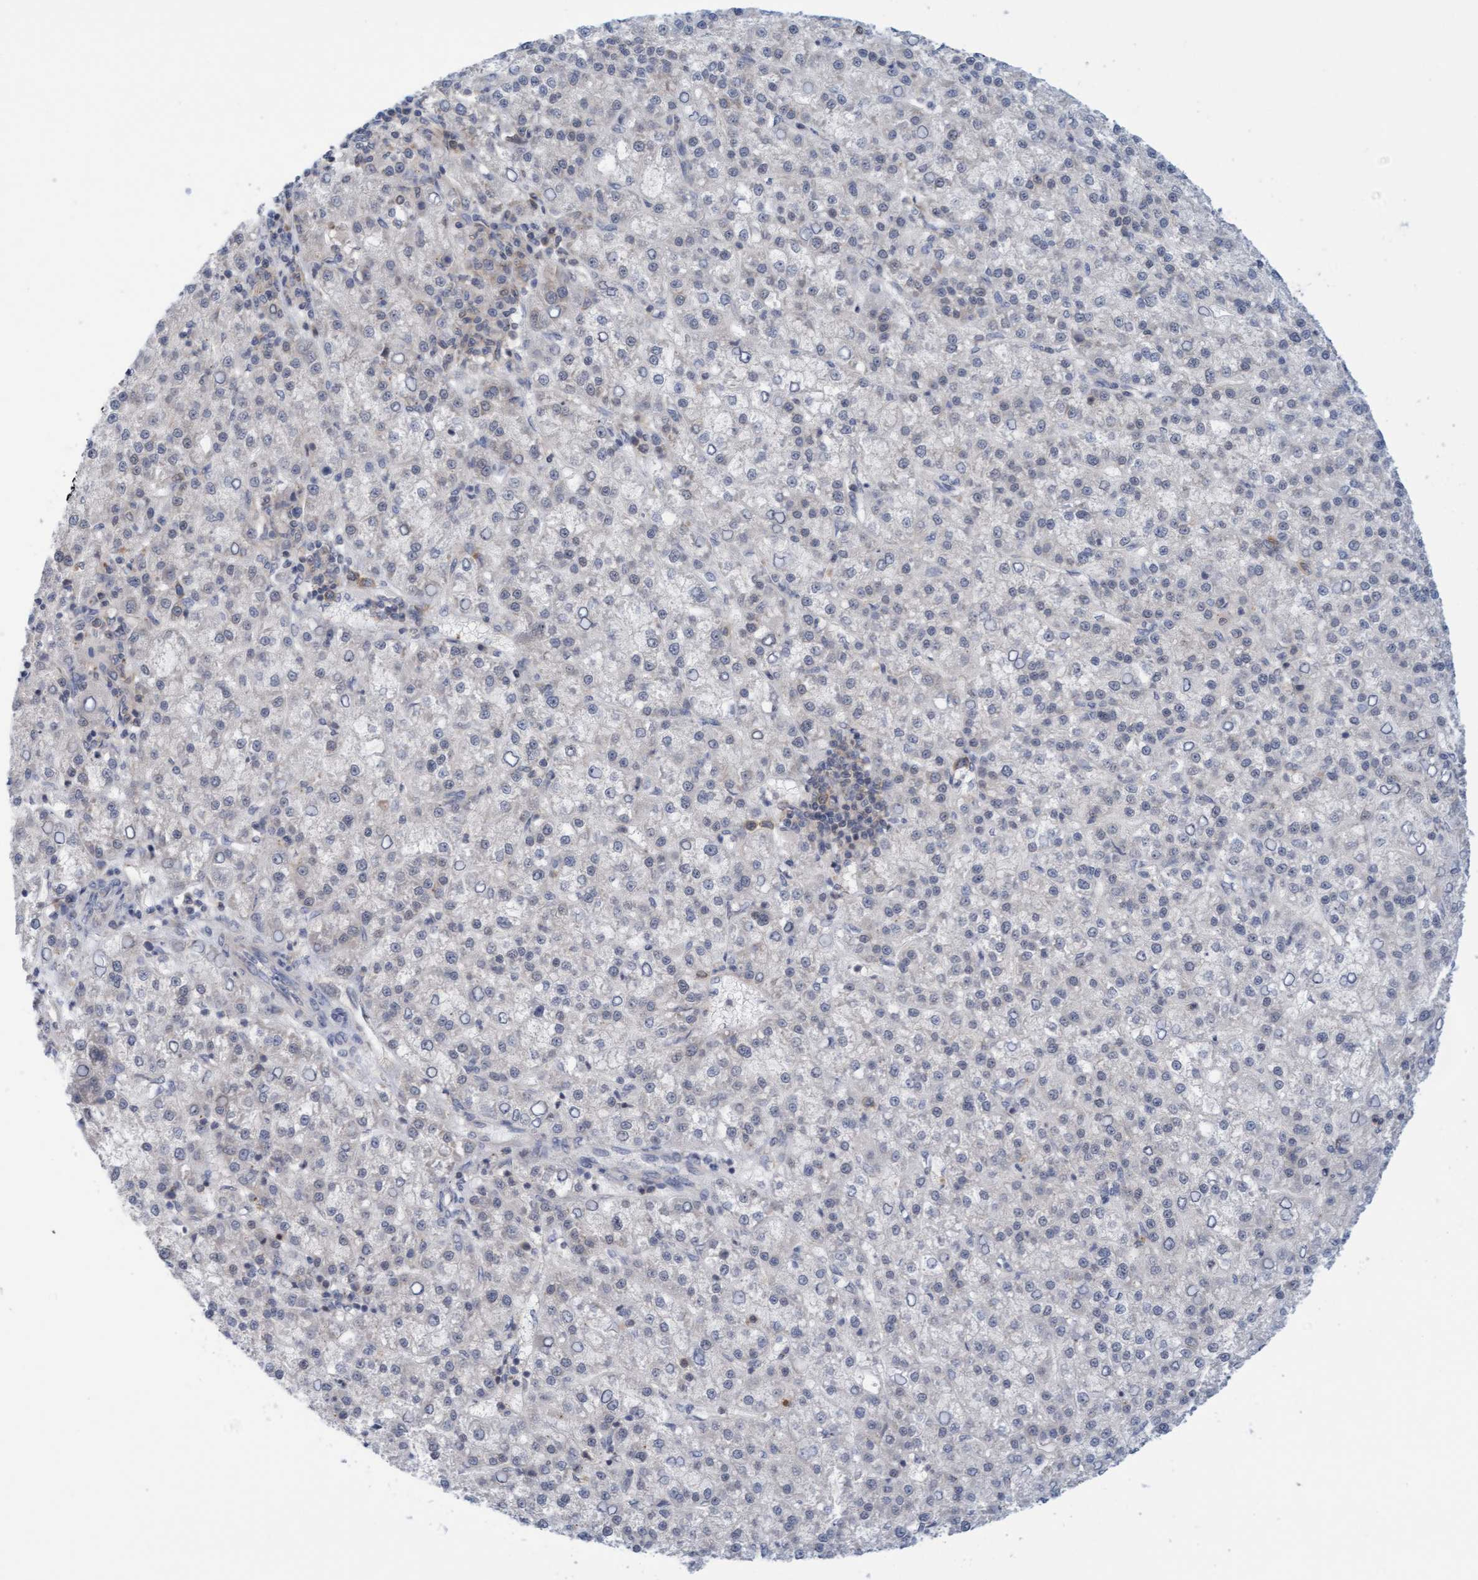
{"staining": {"intensity": "negative", "quantity": "none", "location": "none"}, "tissue": "liver cancer", "cell_type": "Tumor cells", "image_type": "cancer", "snomed": [{"axis": "morphology", "description": "Carcinoma, Hepatocellular, NOS"}, {"axis": "topography", "description": "Liver"}], "caption": "Liver cancer (hepatocellular carcinoma) was stained to show a protein in brown. There is no significant expression in tumor cells.", "gene": "AMZ2", "patient": {"sex": "female", "age": 58}}